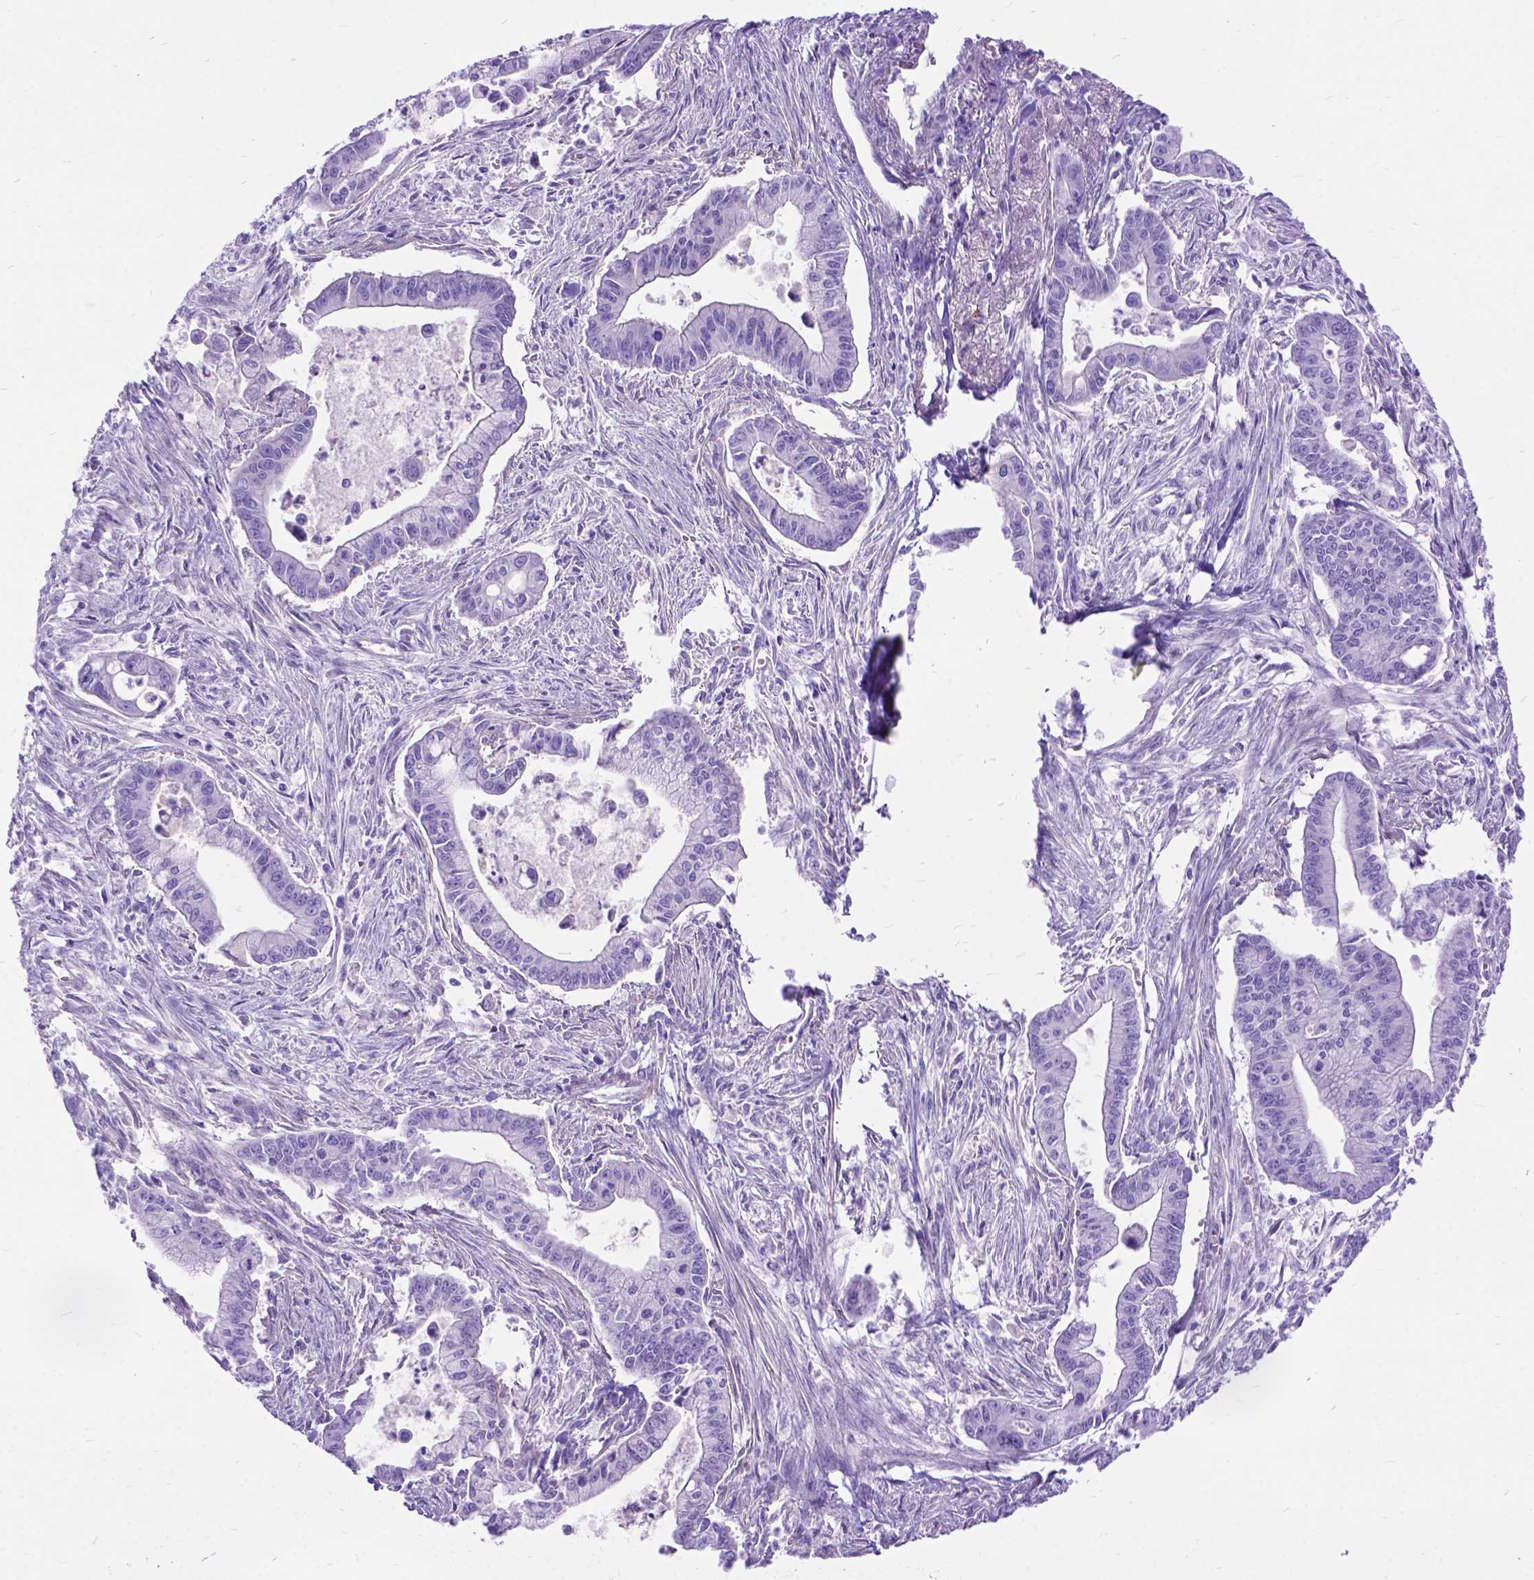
{"staining": {"intensity": "negative", "quantity": "none", "location": "none"}, "tissue": "pancreatic cancer", "cell_type": "Tumor cells", "image_type": "cancer", "snomed": [{"axis": "morphology", "description": "Adenocarcinoma, NOS"}, {"axis": "topography", "description": "Pancreas"}], "caption": "Protein analysis of pancreatic cancer exhibits no significant positivity in tumor cells.", "gene": "ARL9", "patient": {"sex": "female", "age": 65}}